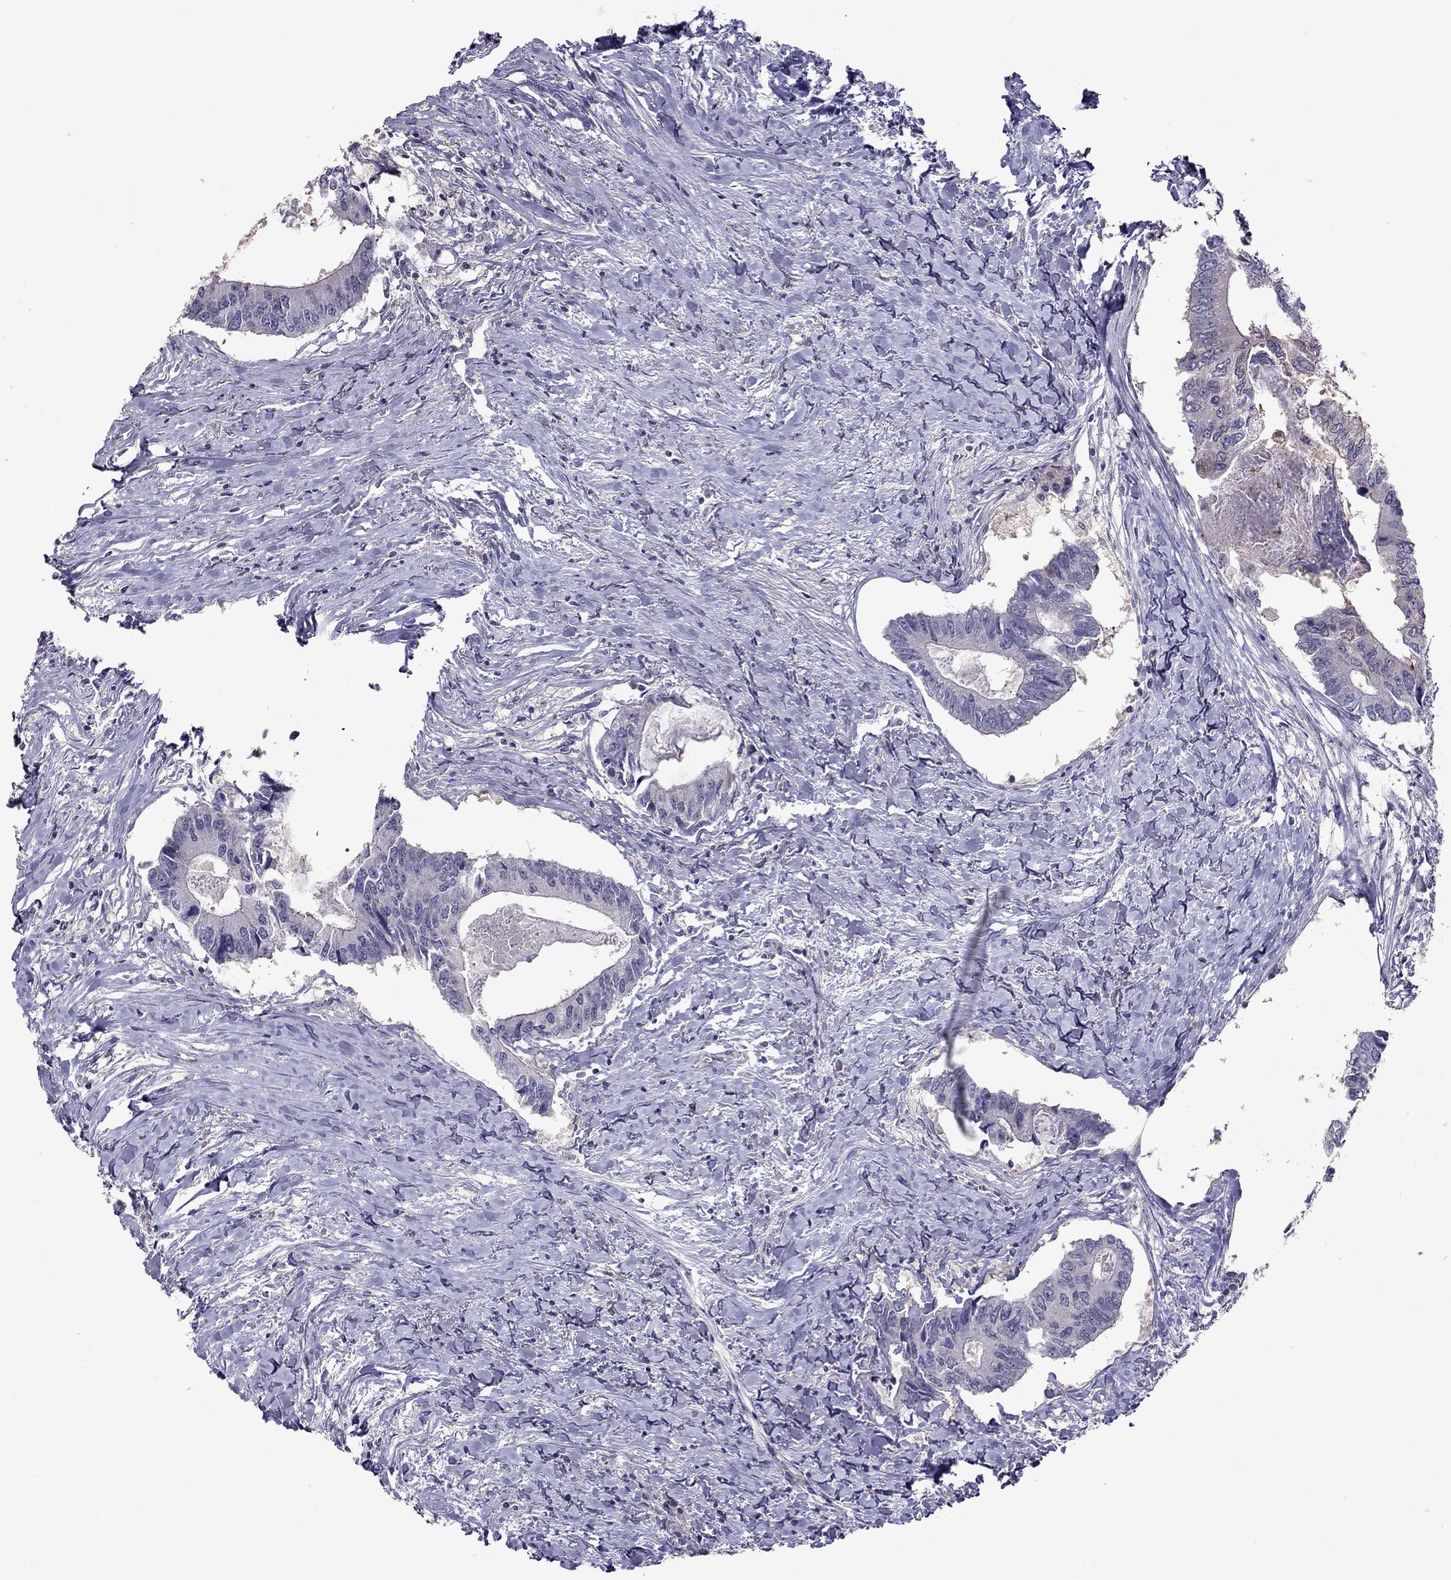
{"staining": {"intensity": "negative", "quantity": "none", "location": "none"}, "tissue": "colorectal cancer", "cell_type": "Tumor cells", "image_type": "cancer", "snomed": [{"axis": "morphology", "description": "Adenocarcinoma, NOS"}, {"axis": "topography", "description": "Colon"}], "caption": "Immunohistochemistry photomicrograph of neoplastic tissue: adenocarcinoma (colorectal) stained with DAB (3,3'-diaminobenzidine) exhibits no significant protein expression in tumor cells.", "gene": "LRRC46", "patient": {"sex": "male", "age": 53}}